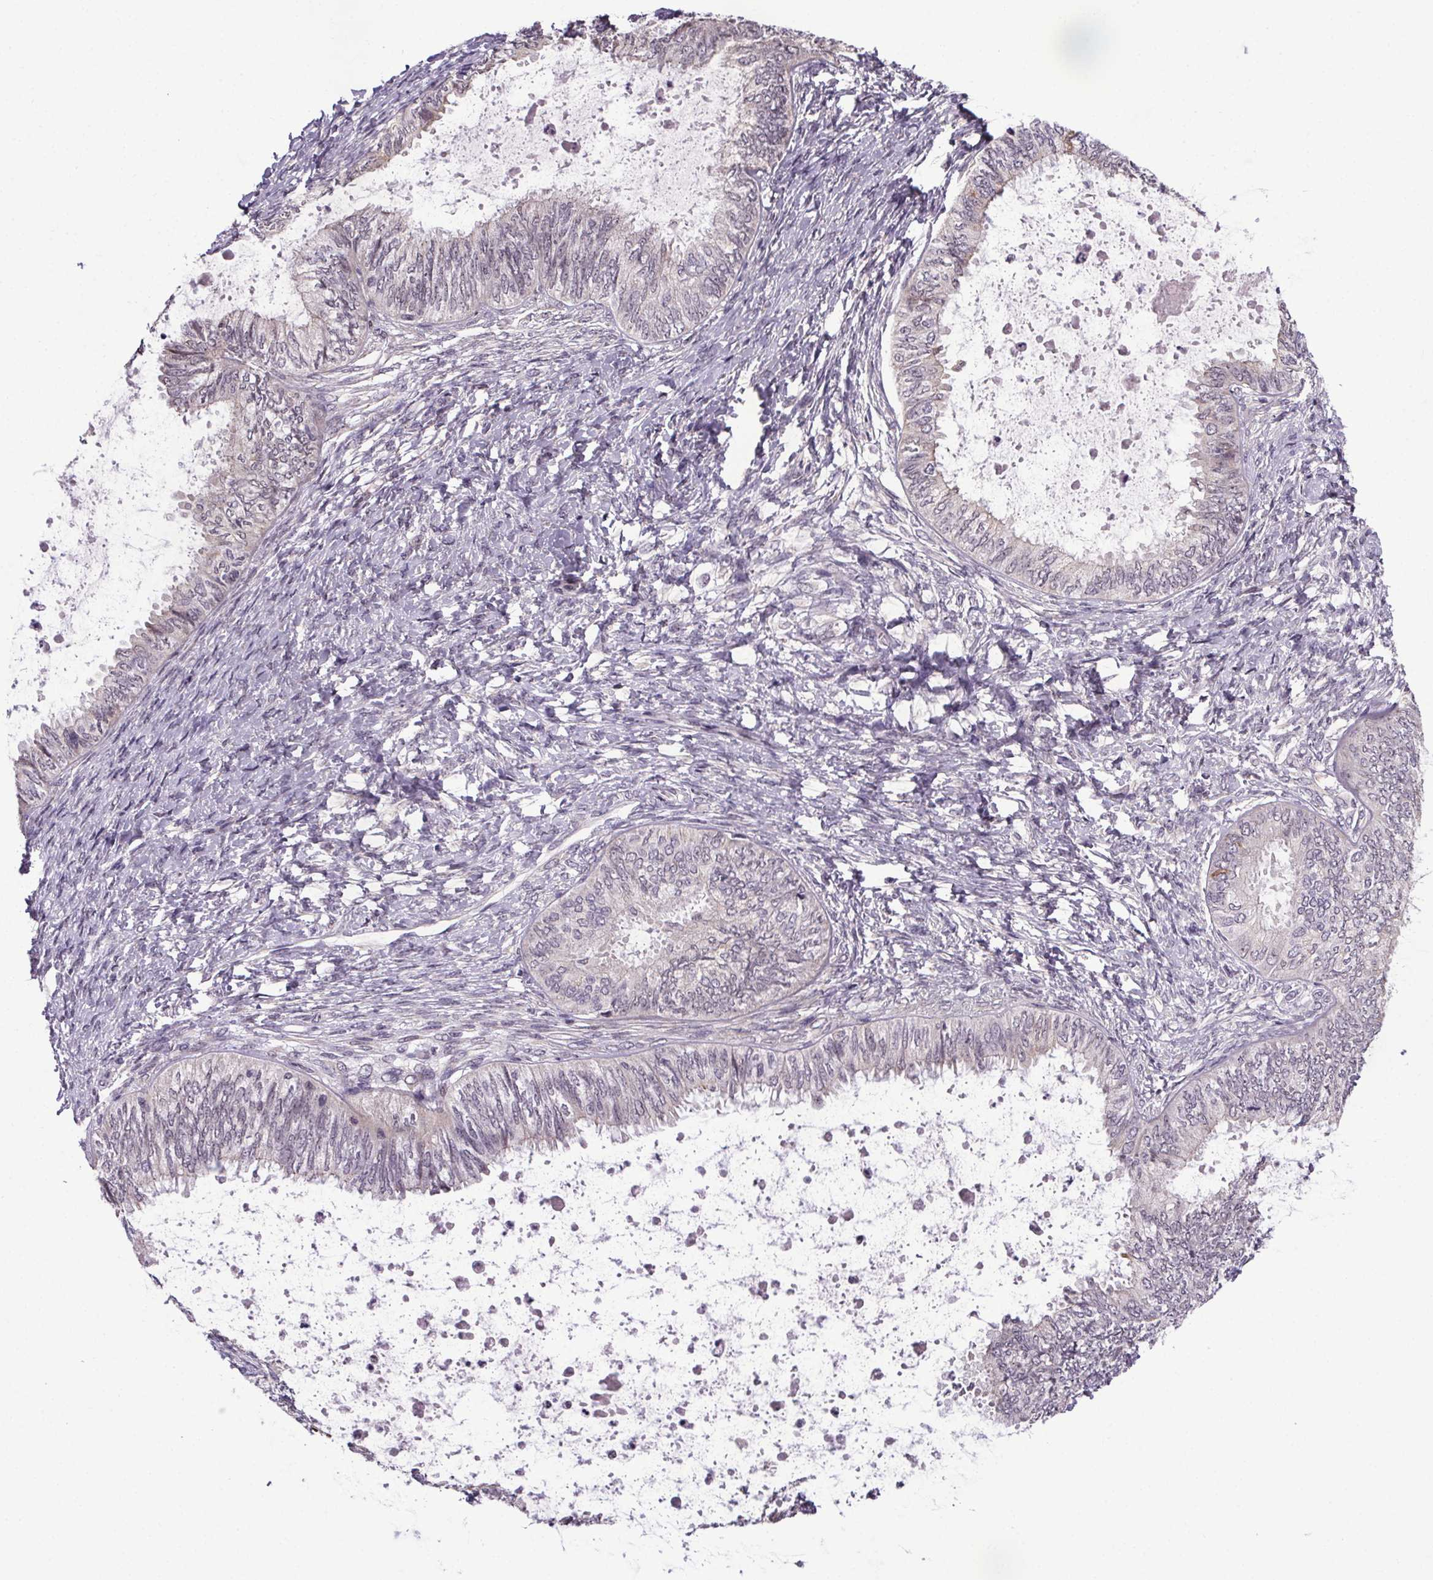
{"staining": {"intensity": "negative", "quantity": "none", "location": "none"}, "tissue": "ovarian cancer", "cell_type": "Tumor cells", "image_type": "cancer", "snomed": [{"axis": "morphology", "description": "Carcinoma, endometroid"}, {"axis": "topography", "description": "Ovary"}], "caption": "This is an immunohistochemistry histopathology image of ovarian cancer (endometroid carcinoma). There is no expression in tumor cells.", "gene": "ATMIN", "patient": {"sex": "female", "age": 70}}